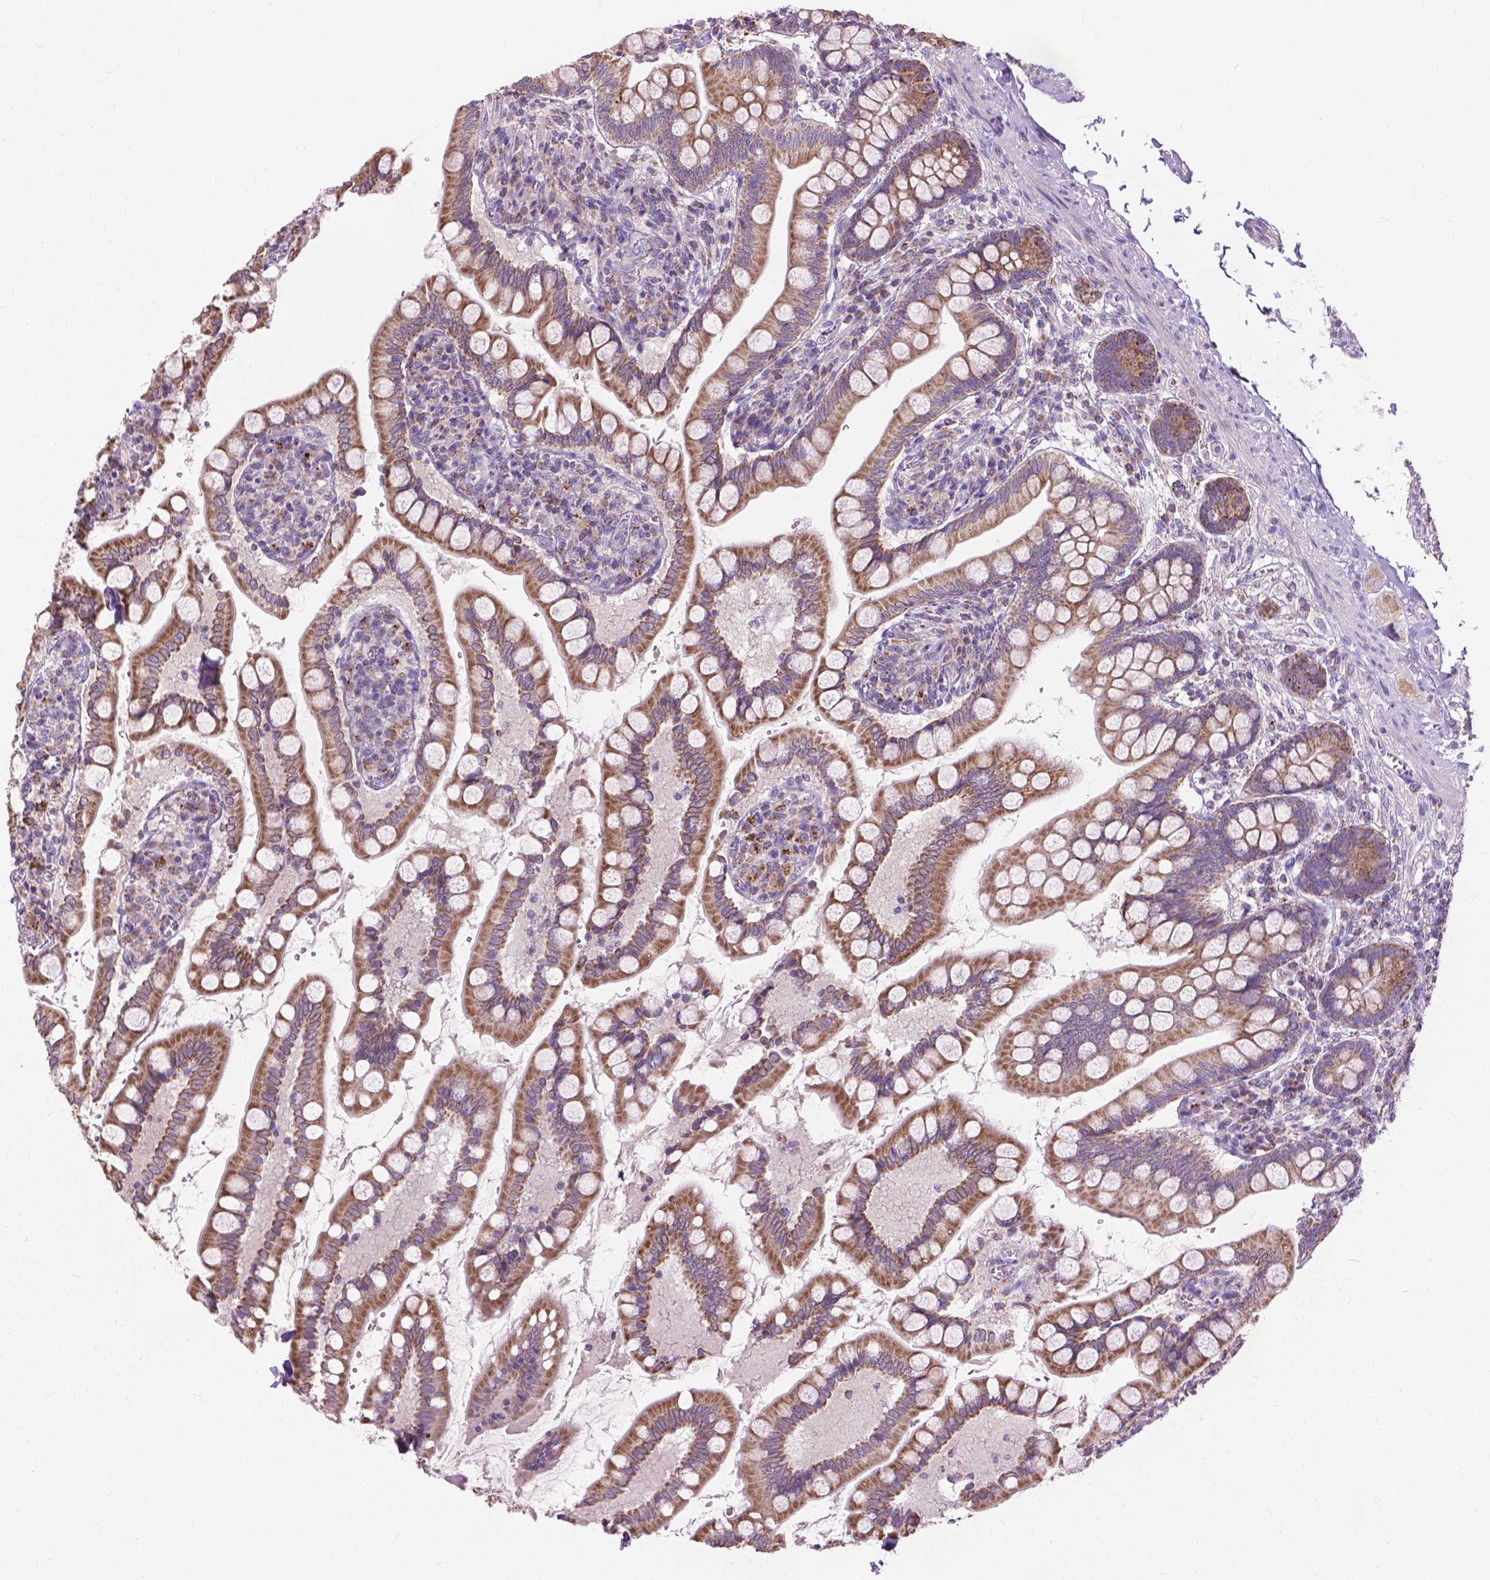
{"staining": {"intensity": "moderate", "quantity": ">75%", "location": "cytoplasmic/membranous"}, "tissue": "small intestine", "cell_type": "Glandular cells", "image_type": "normal", "snomed": [{"axis": "morphology", "description": "Normal tissue, NOS"}, {"axis": "topography", "description": "Small intestine"}], "caption": "The image demonstrates staining of normal small intestine, revealing moderate cytoplasmic/membranous protein staining (brown color) within glandular cells.", "gene": "VDAC1", "patient": {"sex": "female", "age": 56}}